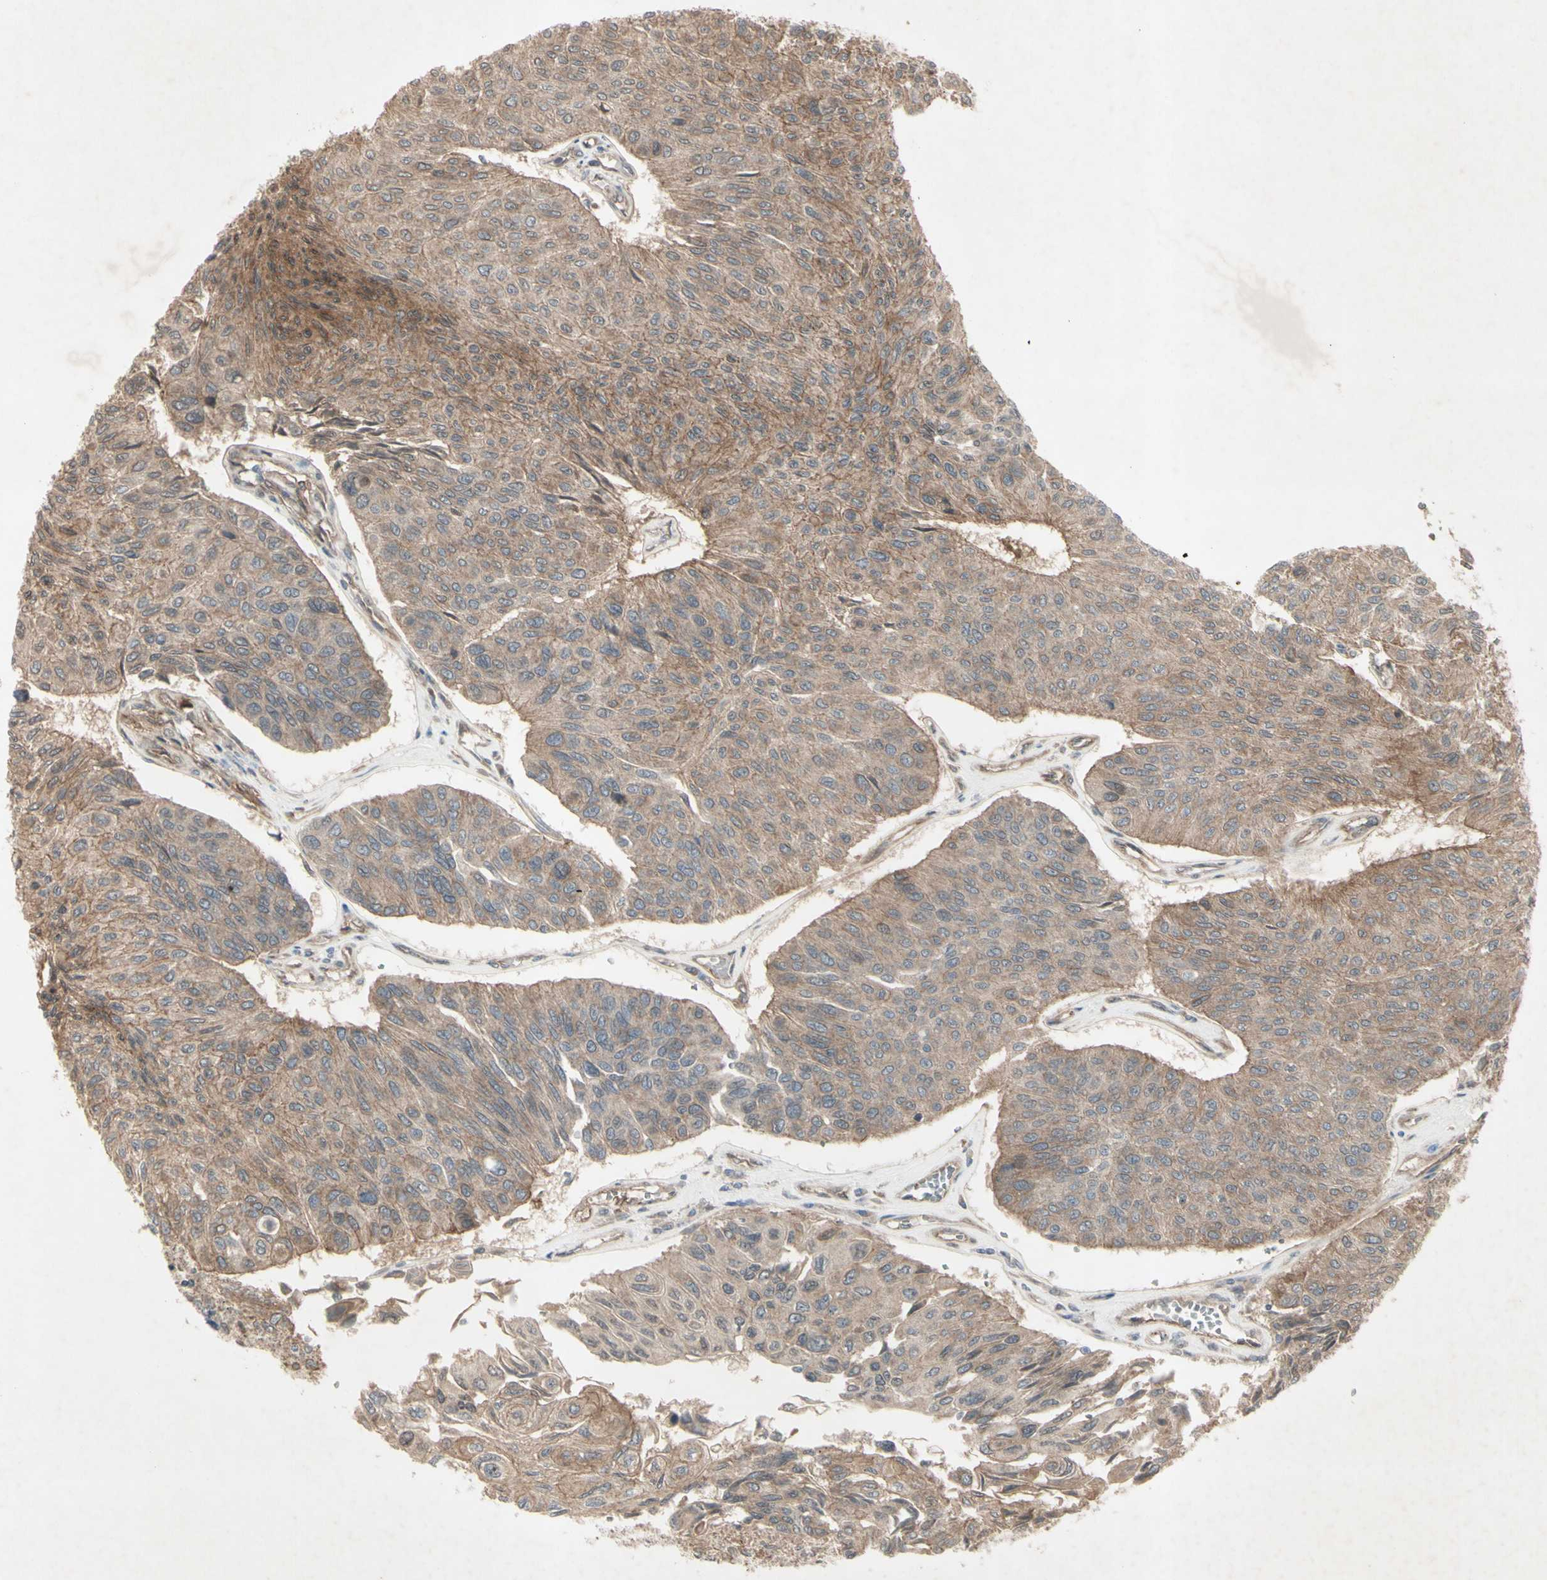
{"staining": {"intensity": "moderate", "quantity": "<25%", "location": "cytoplasmic/membranous"}, "tissue": "urothelial cancer", "cell_type": "Tumor cells", "image_type": "cancer", "snomed": [{"axis": "morphology", "description": "Urothelial carcinoma, High grade"}, {"axis": "topography", "description": "Urinary bladder"}], "caption": "Moderate cytoplasmic/membranous protein expression is seen in approximately <25% of tumor cells in urothelial carcinoma (high-grade).", "gene": "JAG1", "patient": {"sex": "male", "age": 66}}